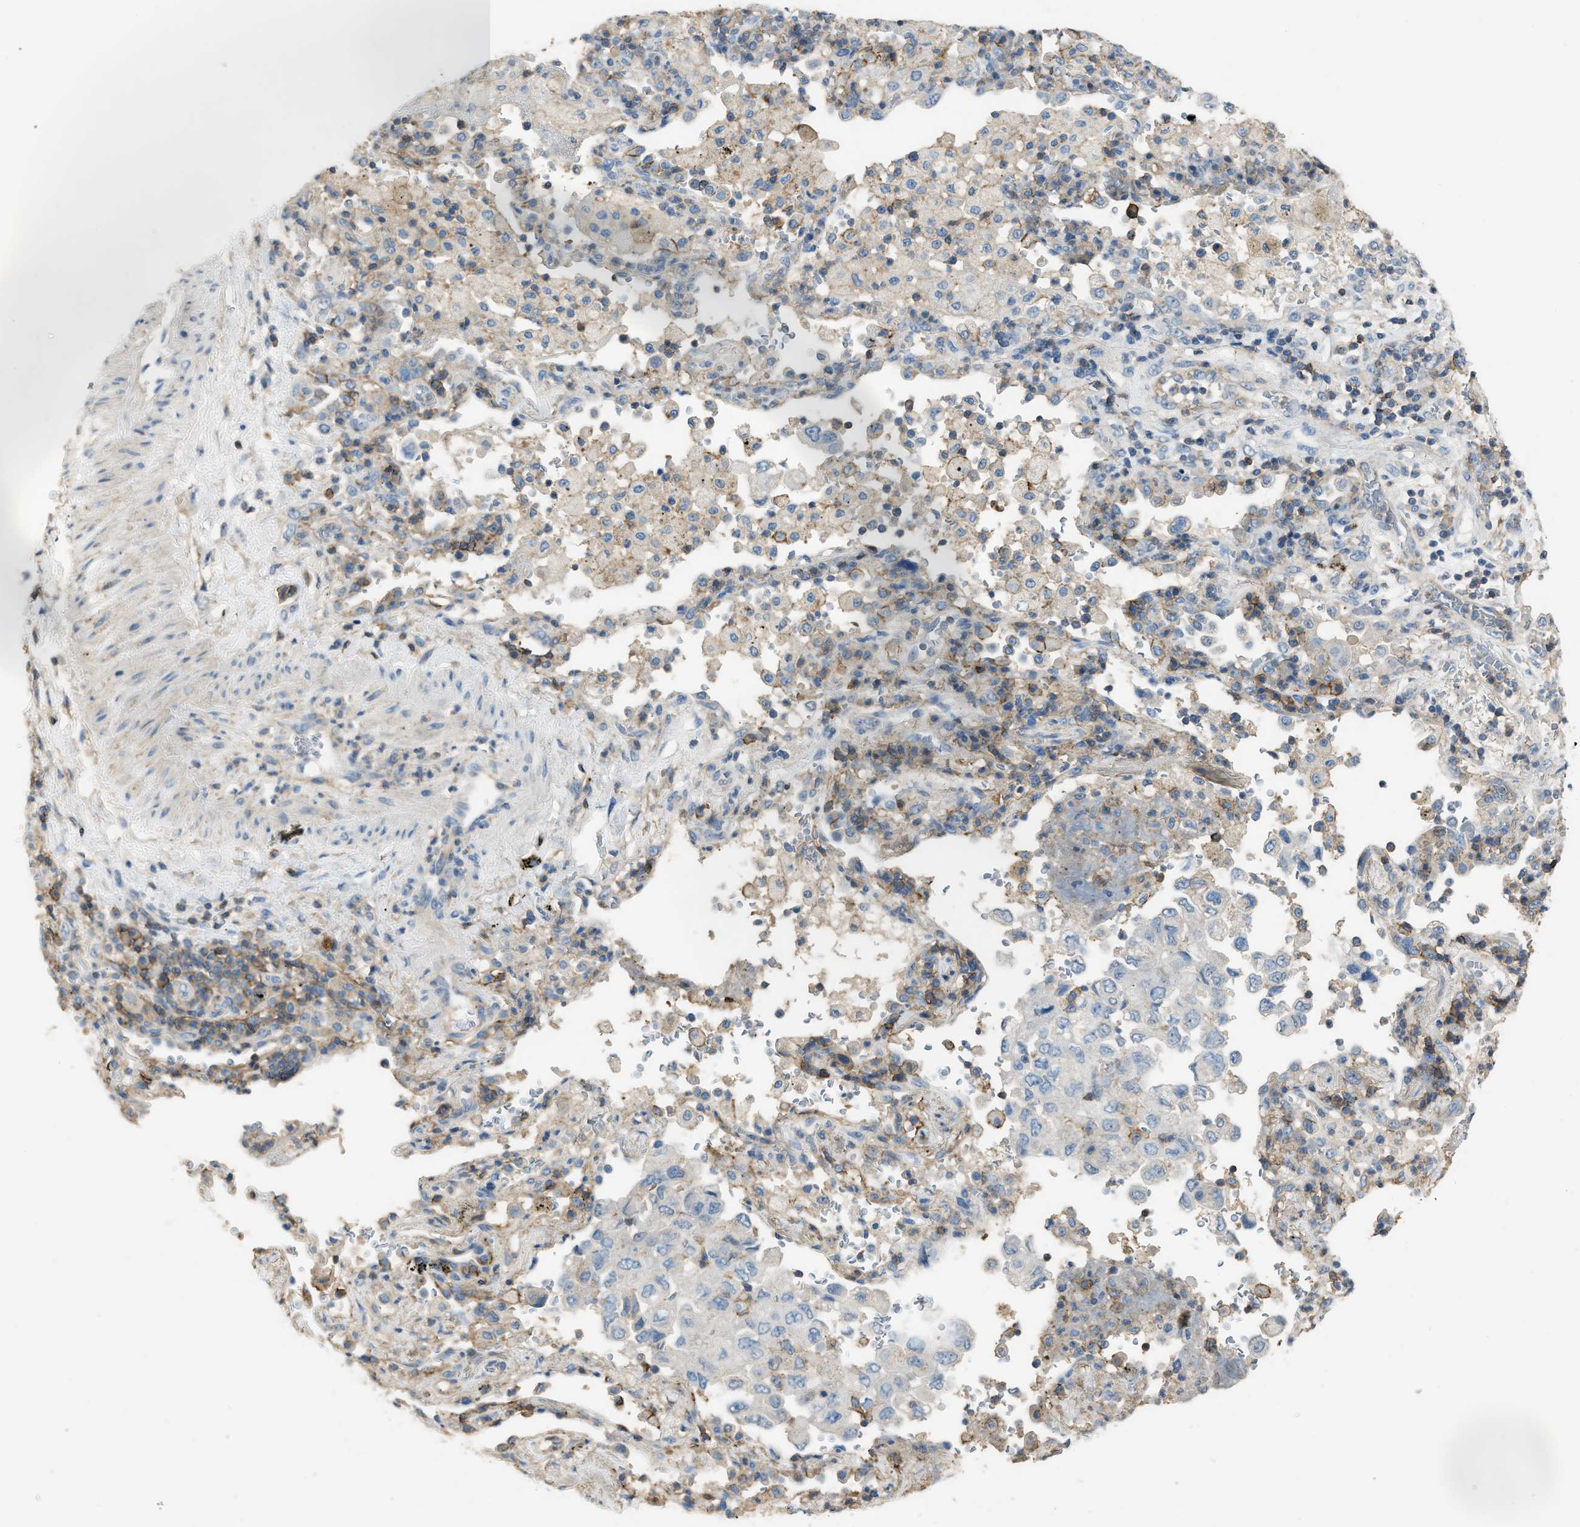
{"staining": {"intensity": "moderate", "quantity": "<25%", "location": "cytoplasmic/membranous"}, "tissue": "lung cancer", "cell_type": "Tumor cells", "image_type": "cancer", "snomed": [{"axis": "morphology", "description": "Adenocarcinoma, NOS"}, {"axis": "topography", "description": "Lung"}], "caption": "This is an image of immunohistochemistry staining of lung cancer (adenocarcinoma), which shows moderate expression in the cytoplasmic/membranous of tumor cells.", "gene": "OR51E1", "patient": {"sex": "male", "age": 64}}